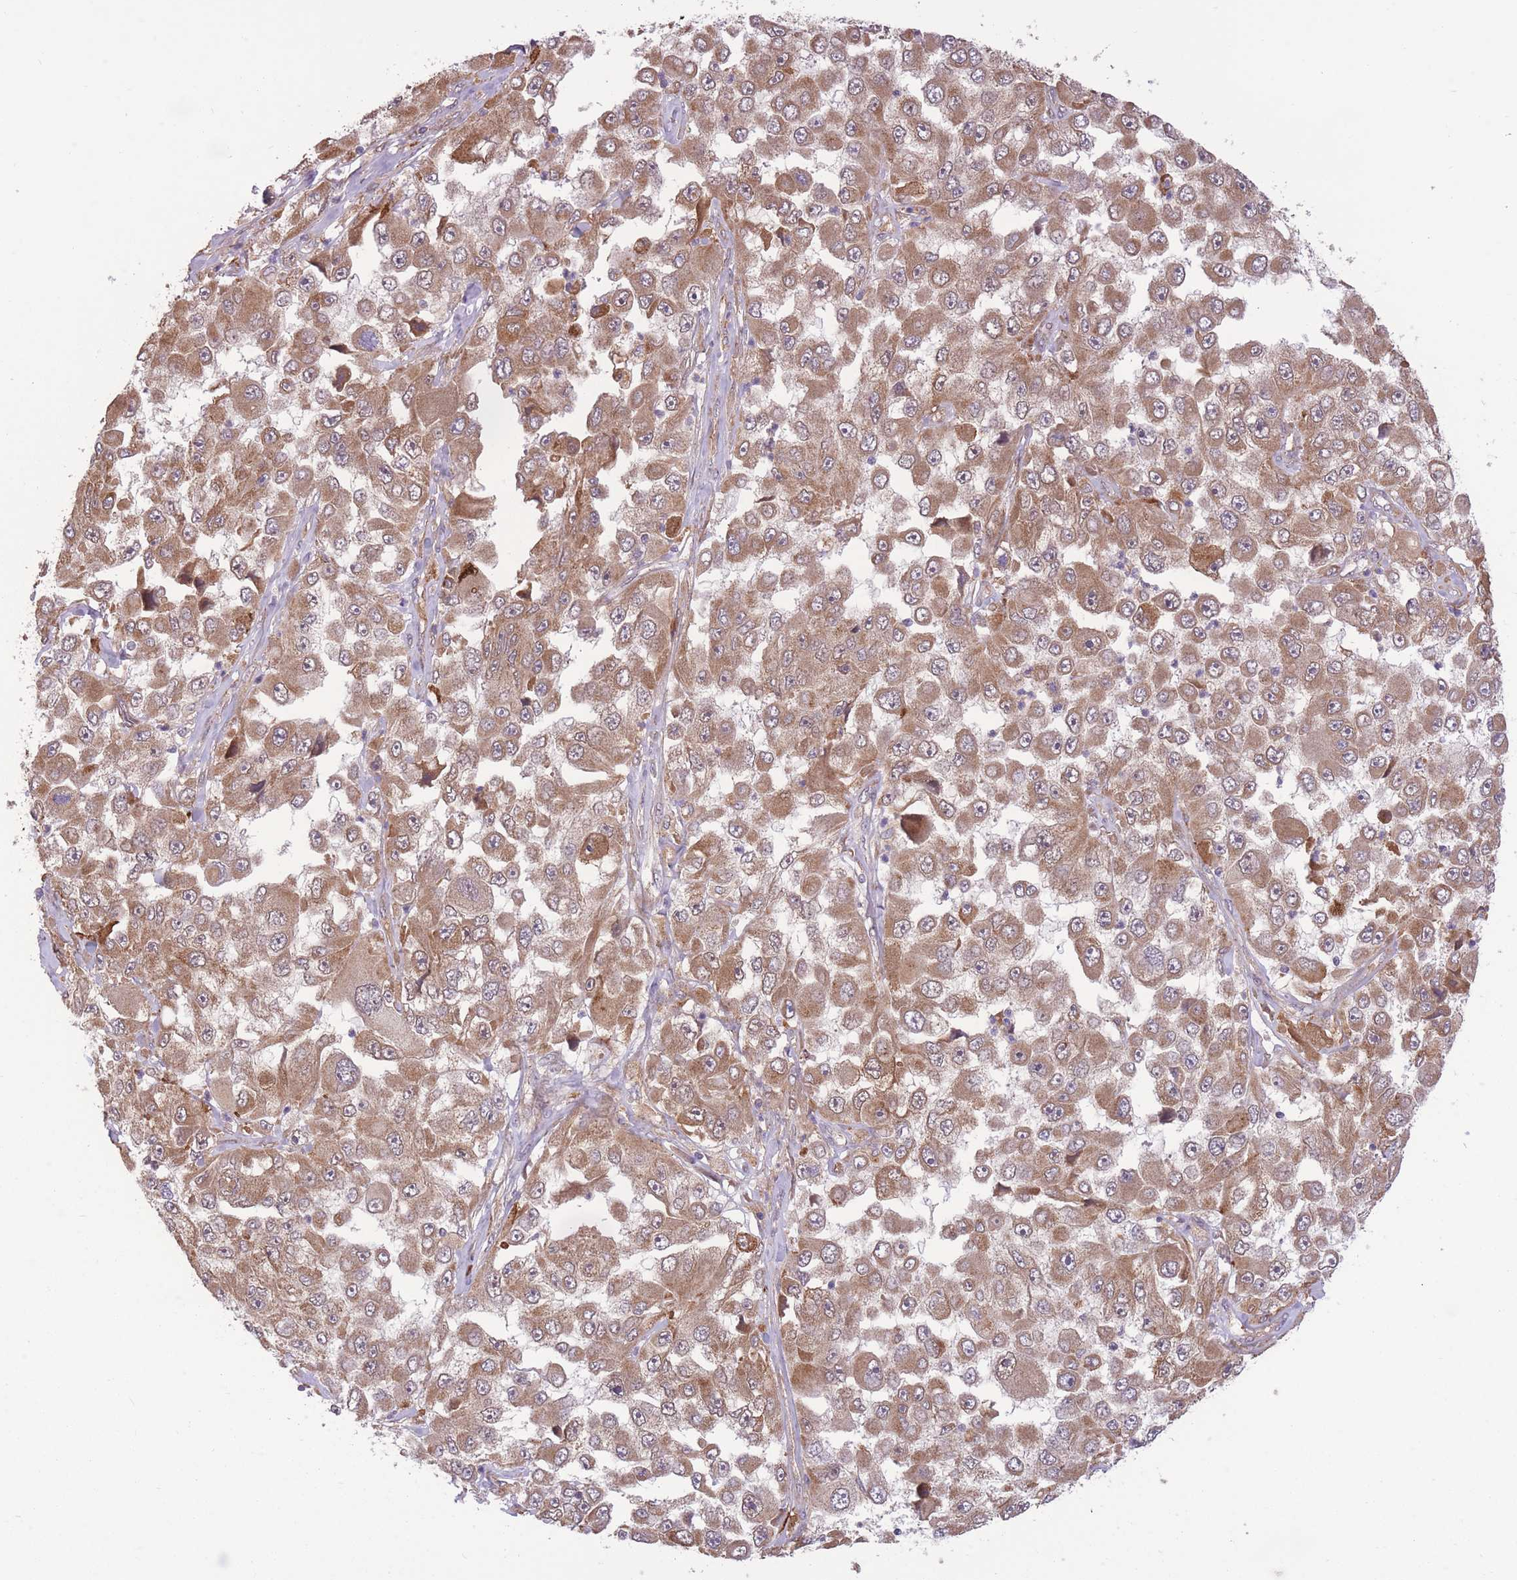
{"staining": {"intensity": "moderate", "quantity": ">75%", "location": "cytoplasmic/membranous"}, "tissue": "melanoma", "cell_type": "Tumor cells", "image_type": "cancer", "snomed": [{"axis": "morphology", "description": "Malignant melanoma, Metastatic site"}, {"axis": "topography", "description": "Lymph node"}], "caption": "Immunohistochemical staining of malignant melanoma (metastatic site) exhibits medium levels of moderate cytoplasmic/membranous protein positivity in approximately >75% of tumor cells.", "gene": "POLR3F", "patient": {"sex": "male", "age": 62}}